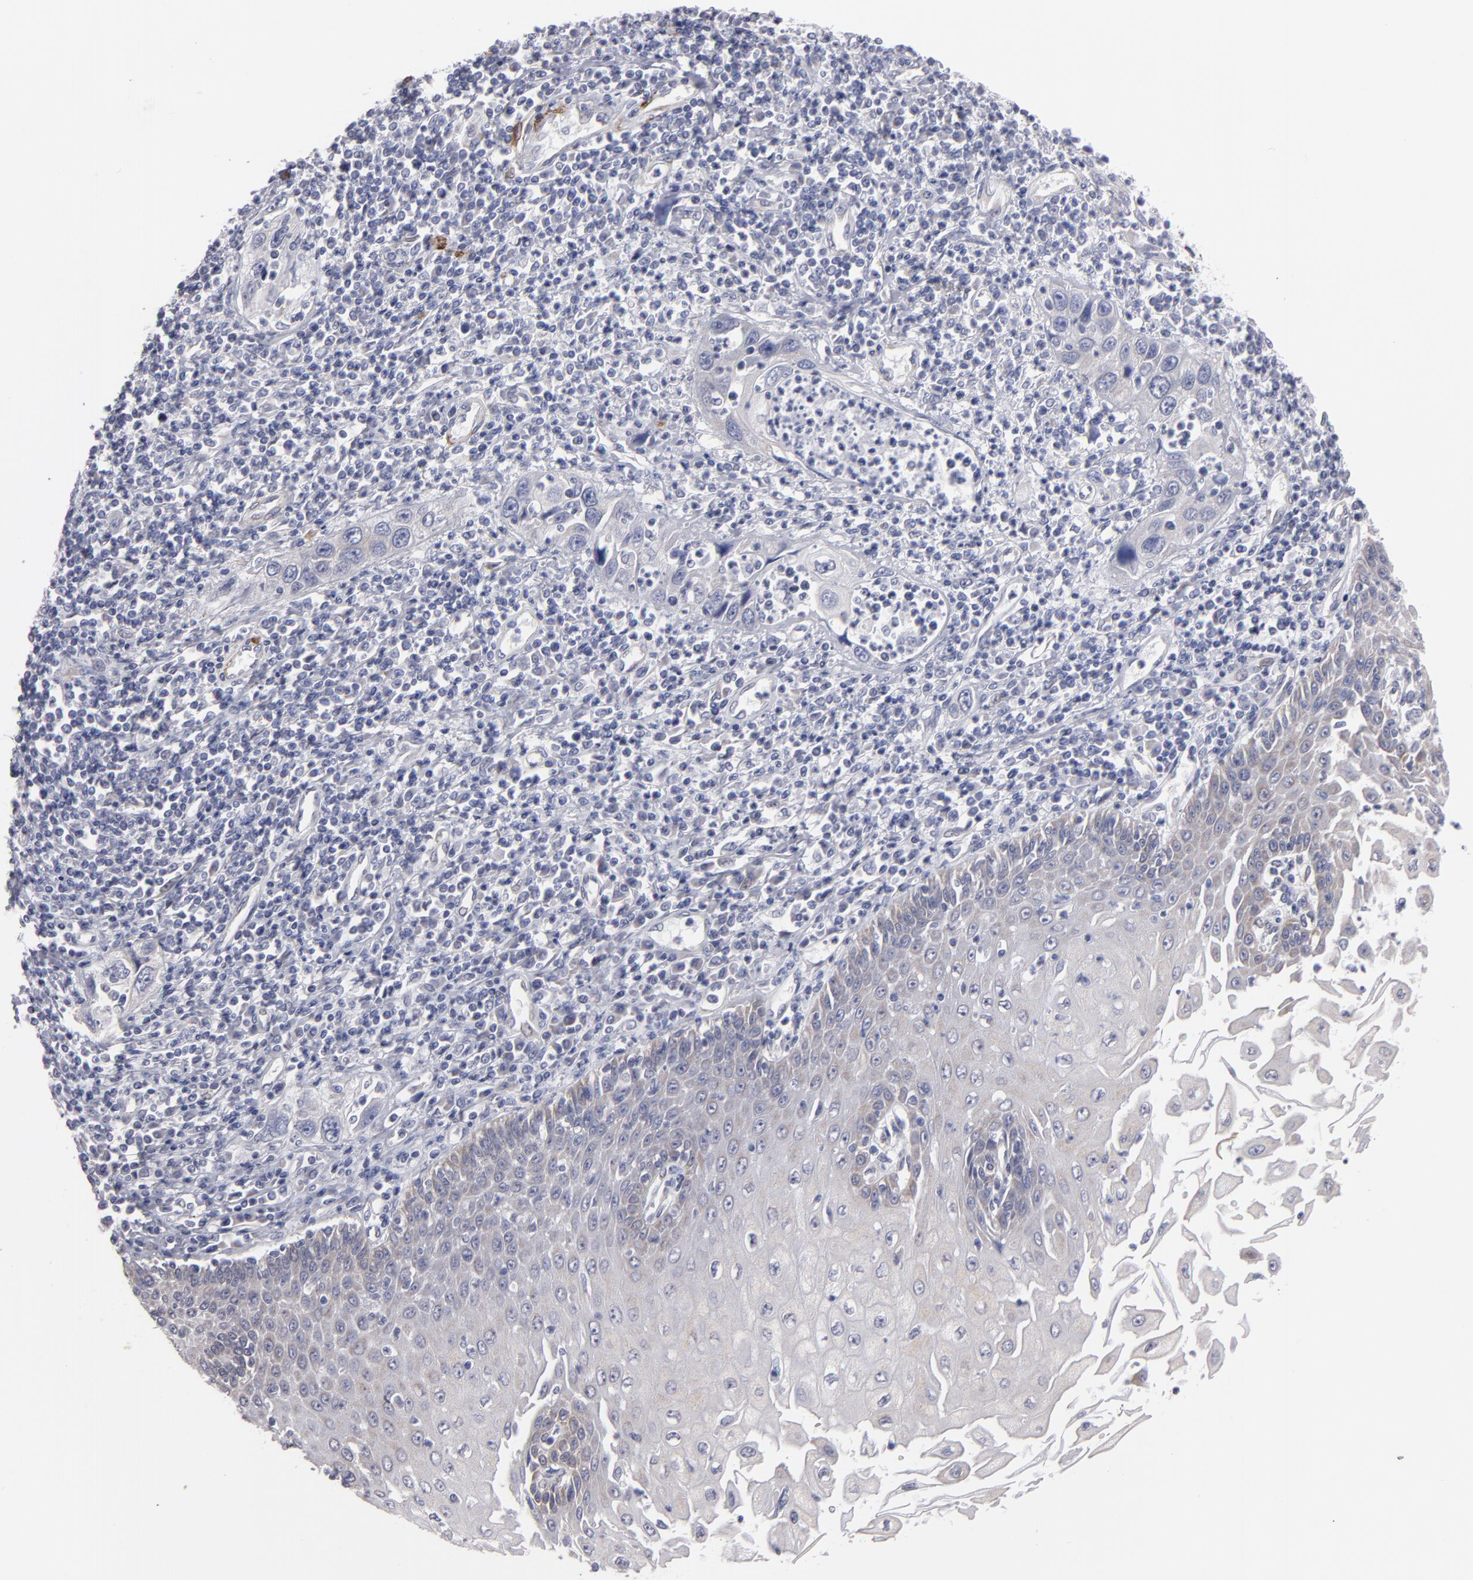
{"staining": {"intensity": "negative", "quantity": "none", "location": "none"}, "tissue": "esophagus", "cell_type": "Squamous epithelial cells", "image_type": "normal", "snomed": [{"axis": "morphology", "description": "Normal tissue, NOS"}, {"axis": "topography", "description": "Esophagus"}], "caption": "An immunohistochemistry (IHC) image of benign esophagus is shown. There is no staining in squamous epithelial cells of esophagus. The staining was performed using DAB to visualize the protein expression in brown, while the nuclei were stained in blue with hematoxylin (Magnification: 20x).", "gene": "SLMAP", "patient": {"sex": "male", "age": 65}}